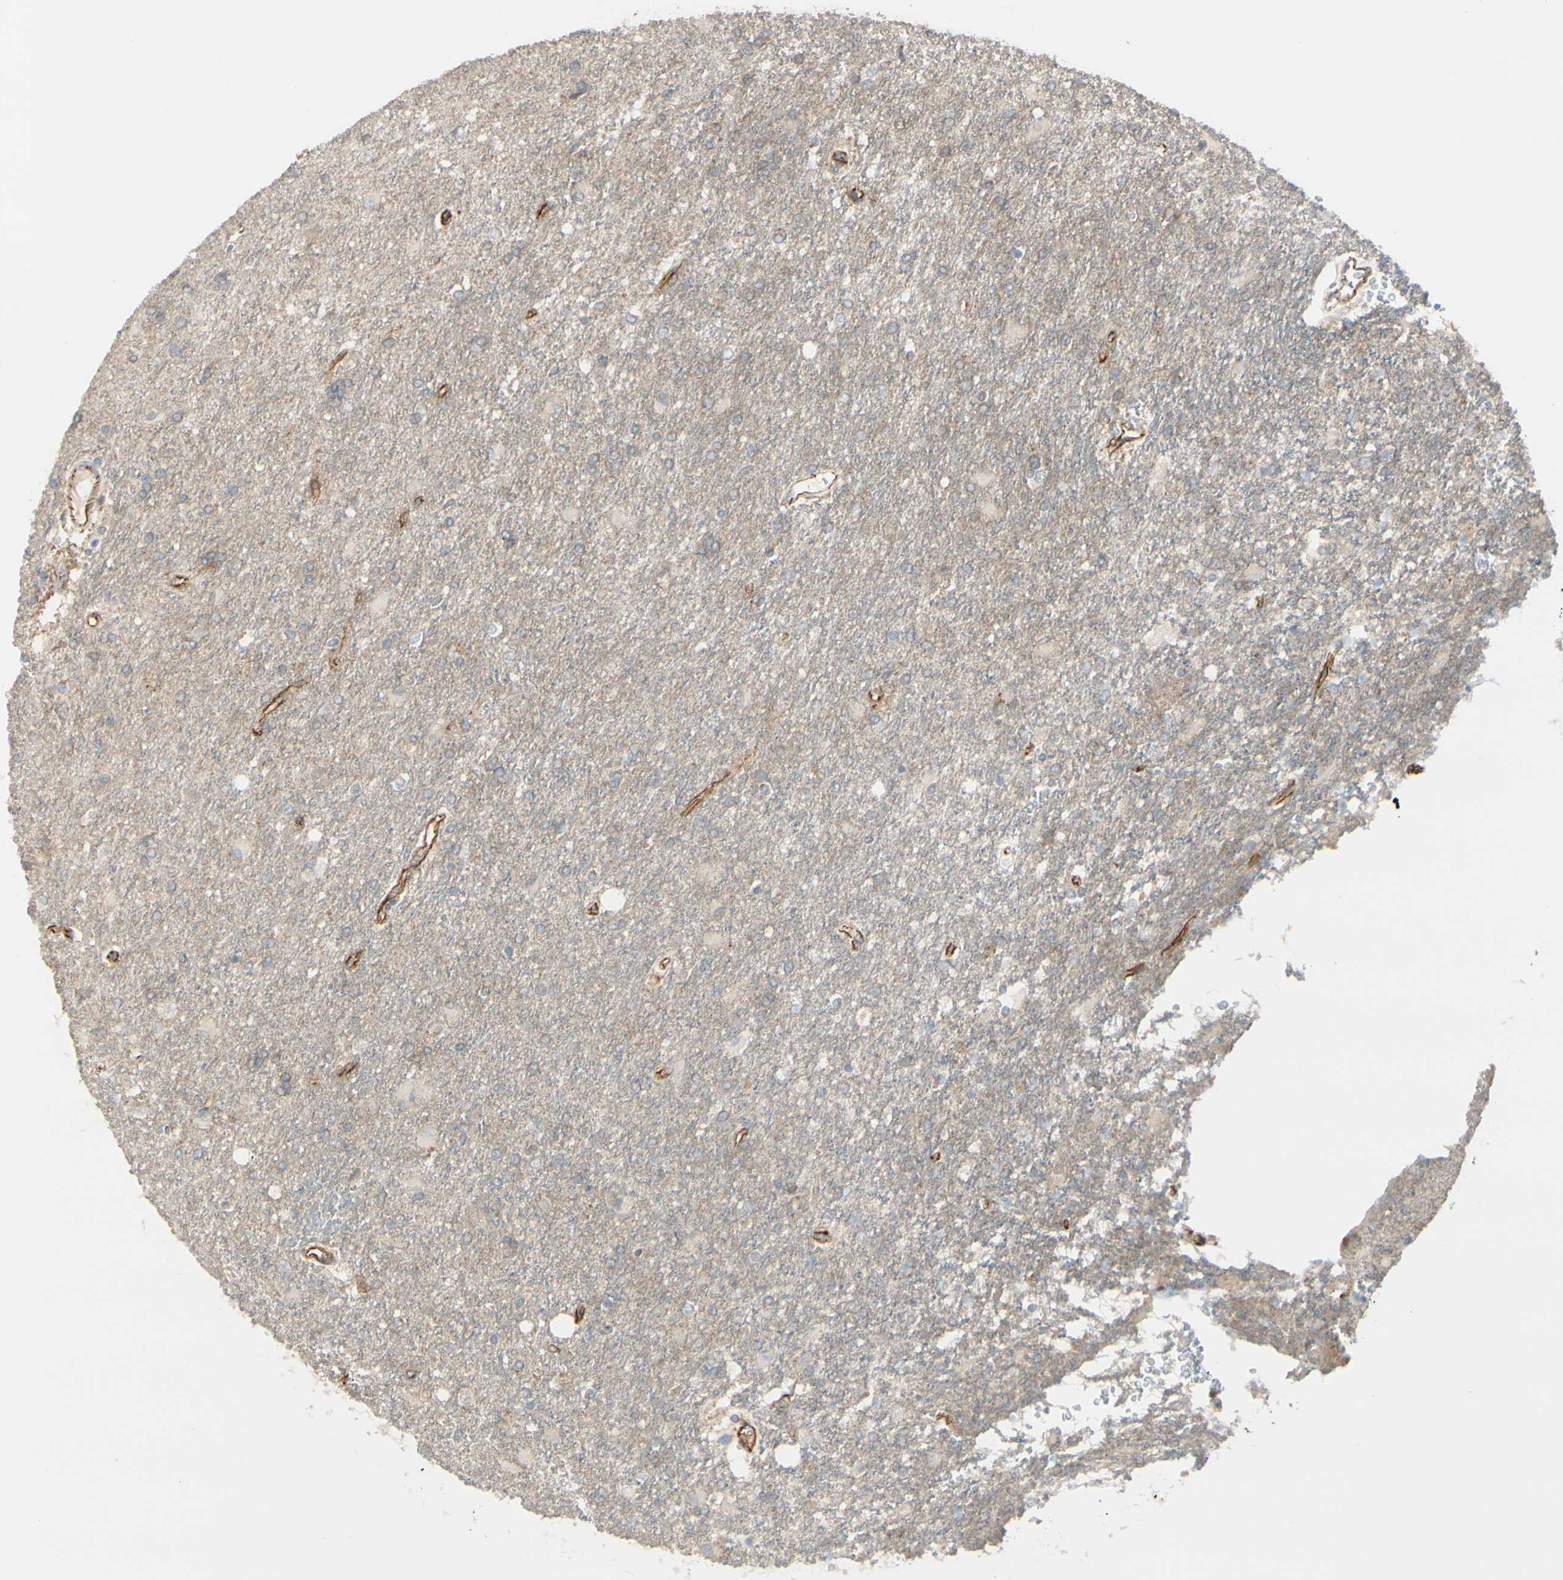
{"staining": {"intensity": "negative", "quantity": "none", "location": "none"}, "tissue": "glioma", "cell_type": "Tumor cells", "image_type": "cancer", "snomed": [{"axis": "morphology", "description": "Glioma, malignant, High grade"}, {"axis": "topography", "description": "Brain"}], "caption": "An immunohistochemistry photomicrograph of glioma is shown. There is no staining in tumor cells of glioma.", "gene": "TJP1", "patient": {"sex": "male", "age": 71}}